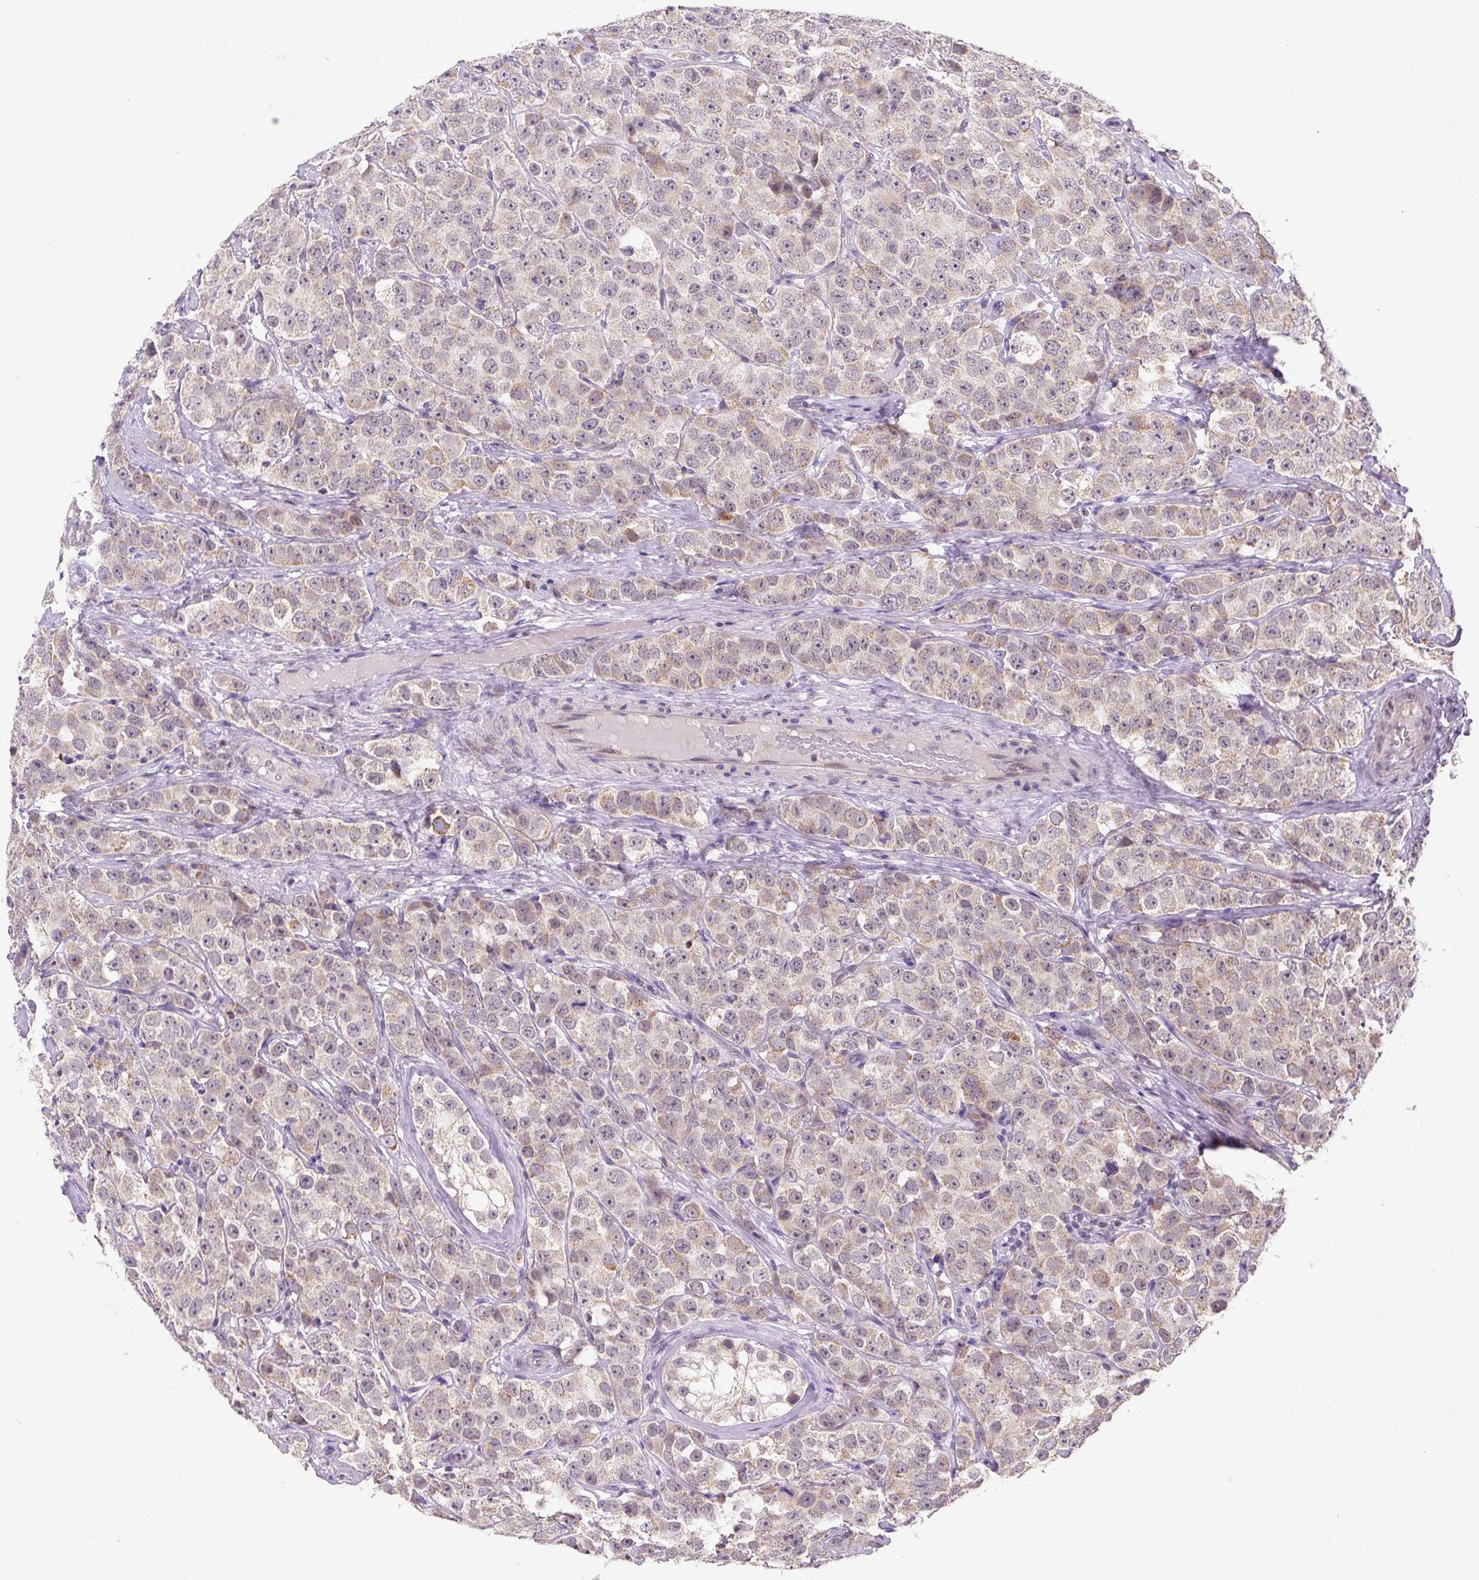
{"staining": {"intensity": "weak", "quantity": ">75%", "location": "cytoplasmic/membranous"}, "tissue": "testis cancer", "cell_type": "Tumor cells", "image_type": "cancer", "snomed": [{"axis": "morphology", "description": "Seminoma, NOS"}, {"axis": "topography", "description": "Testis"}], "caption": "A histopathology image of human seminoma (testis) stained for a protein demonstrates weak cytoplasmic/membranous brown staining in tumor cells. Nuclei are stained in blue.", "gene": "MFSD9", "patient": {"sex": "male", "age": 28}}